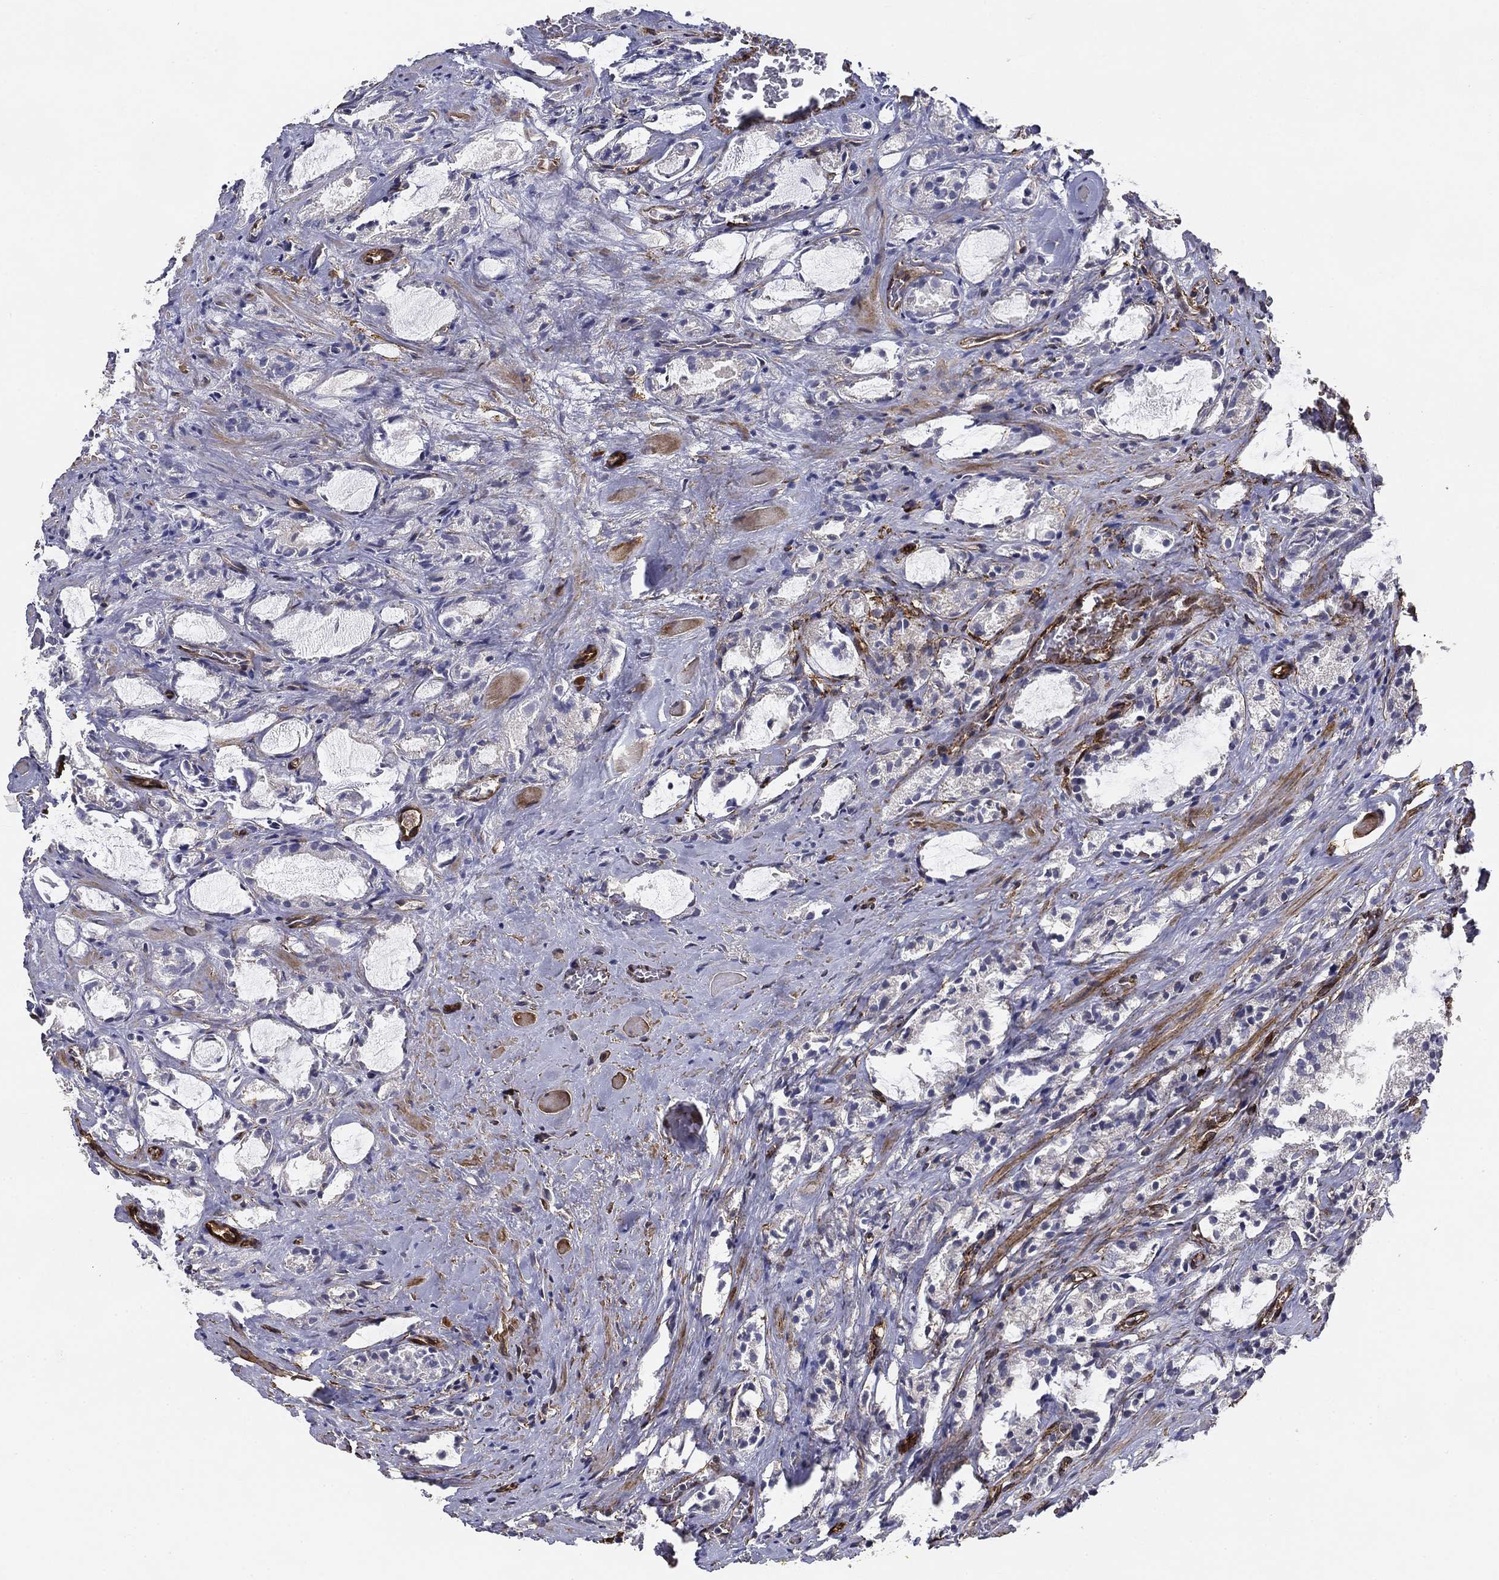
{"staining": {"intensity": "negative", "quantity": "none", "location": "none"}, "tissue": "prostate cancer", "cell_type": "Tumor cells", "image_type": "cancer", "snomed": [{"axis": "morphology", "description": "Adenocarcinoma, NOS"}, {"axis": "topography", "description": "Prostate"}], "caption": "DAB (3,3'-diaminobenzidine) immunohistochemical staining of prostate cancer exhibits no significant expression in tumor cells.", "gene": "SYNC", "patient": {"sex": "male", "age": 66}}